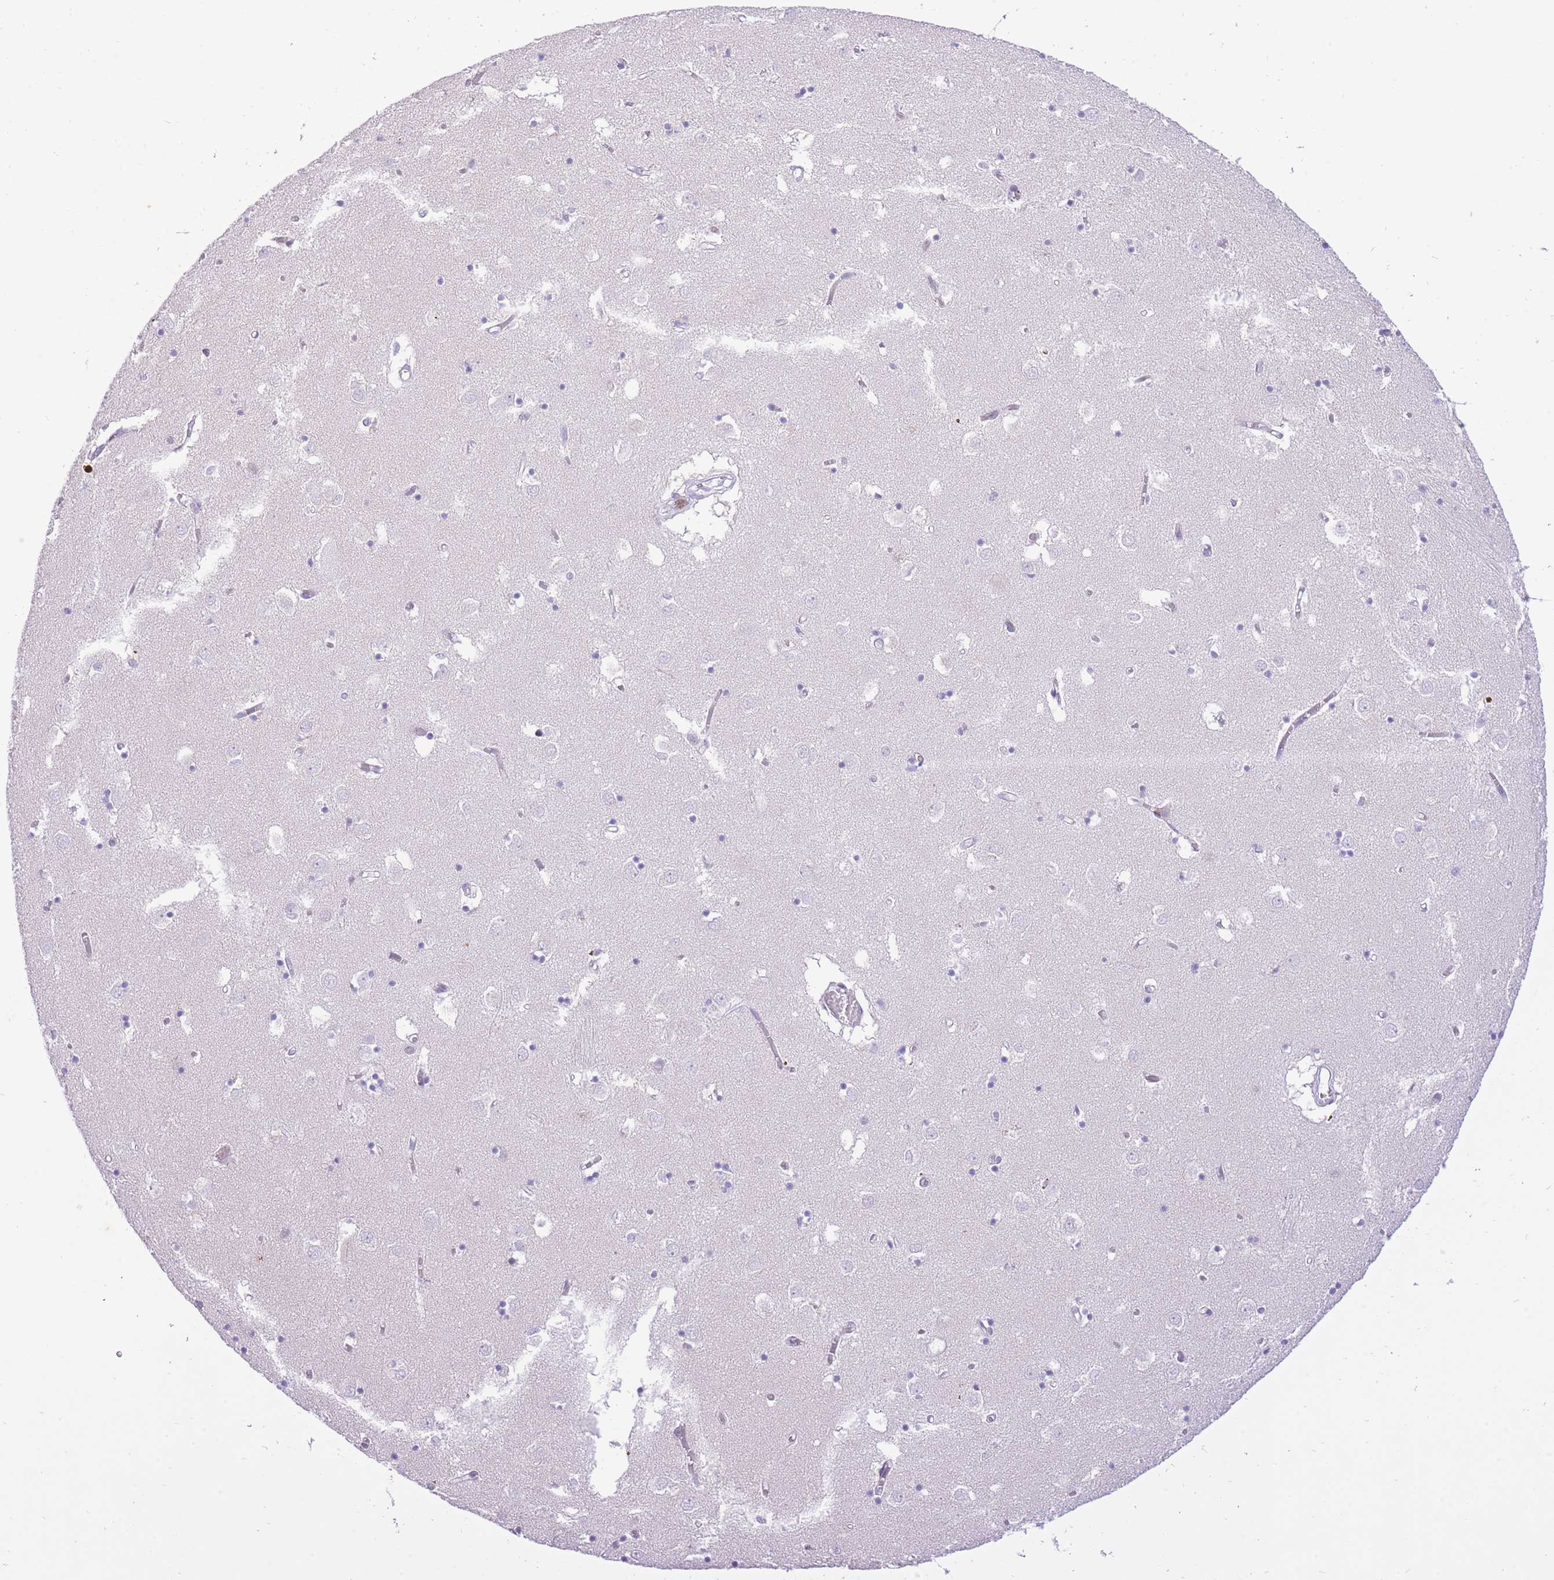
{"staining": {"intensity": "negative", "quantity": "none", "location": "none"}, "tissue": "caudate", "cell_type": "Glial cells", "image_type": "normal", "snomed": [{"axis": "morphology", "description": "Normal tissue, NOS"}, {"axis": "topography", "description": "Lateral ventricle wall"}], "caption": "IHC image of normal human caudate stained for a protein (brown), which displays no positivity in glial cells.", "gene": "MEIS3", "patient": {"sex": "male", "age": 70}}